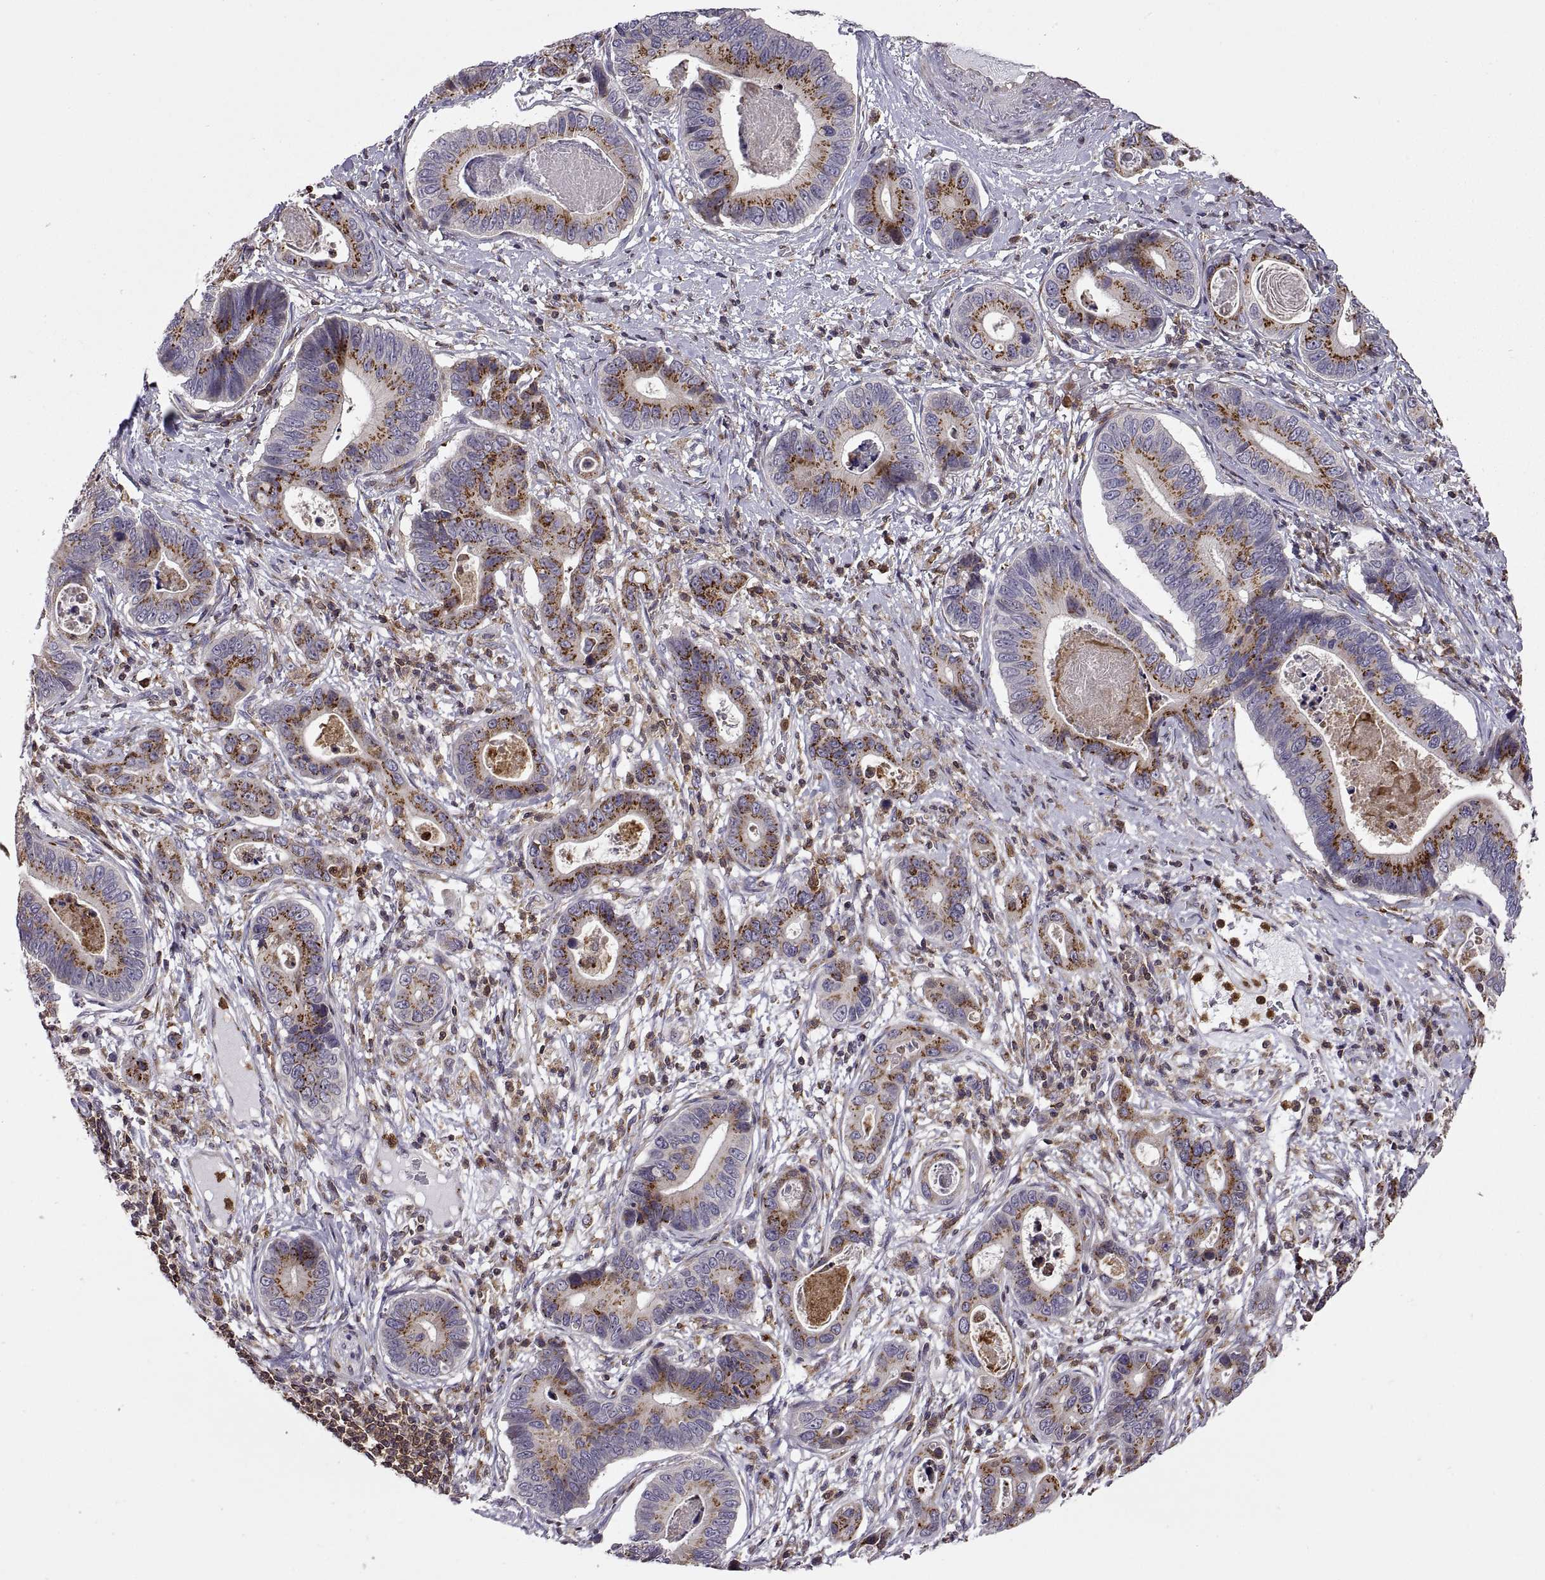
{"staining": {"intensity": "strong", "quantity": ">75%", "location": "cytoplasmic/membranous"}, "tissue": "stomach cancer", "cell_type": "Tumor cells", "image_type": "cancer", "snomed": [{"axis": "morphology", "description": "Adenocarcinoma, NOS"}, {"axis": "topography", "description": "Stomach"}], "caption": "The immunohistochemical stain highlights strong cytoplasmic/membranous staining in tumor cells of stomach cancer (adenocarcinoma) tissue. Nuclei are stained in blue.", "gene": "ACAP1", "patient": {"sex": "male", "age": 84}}